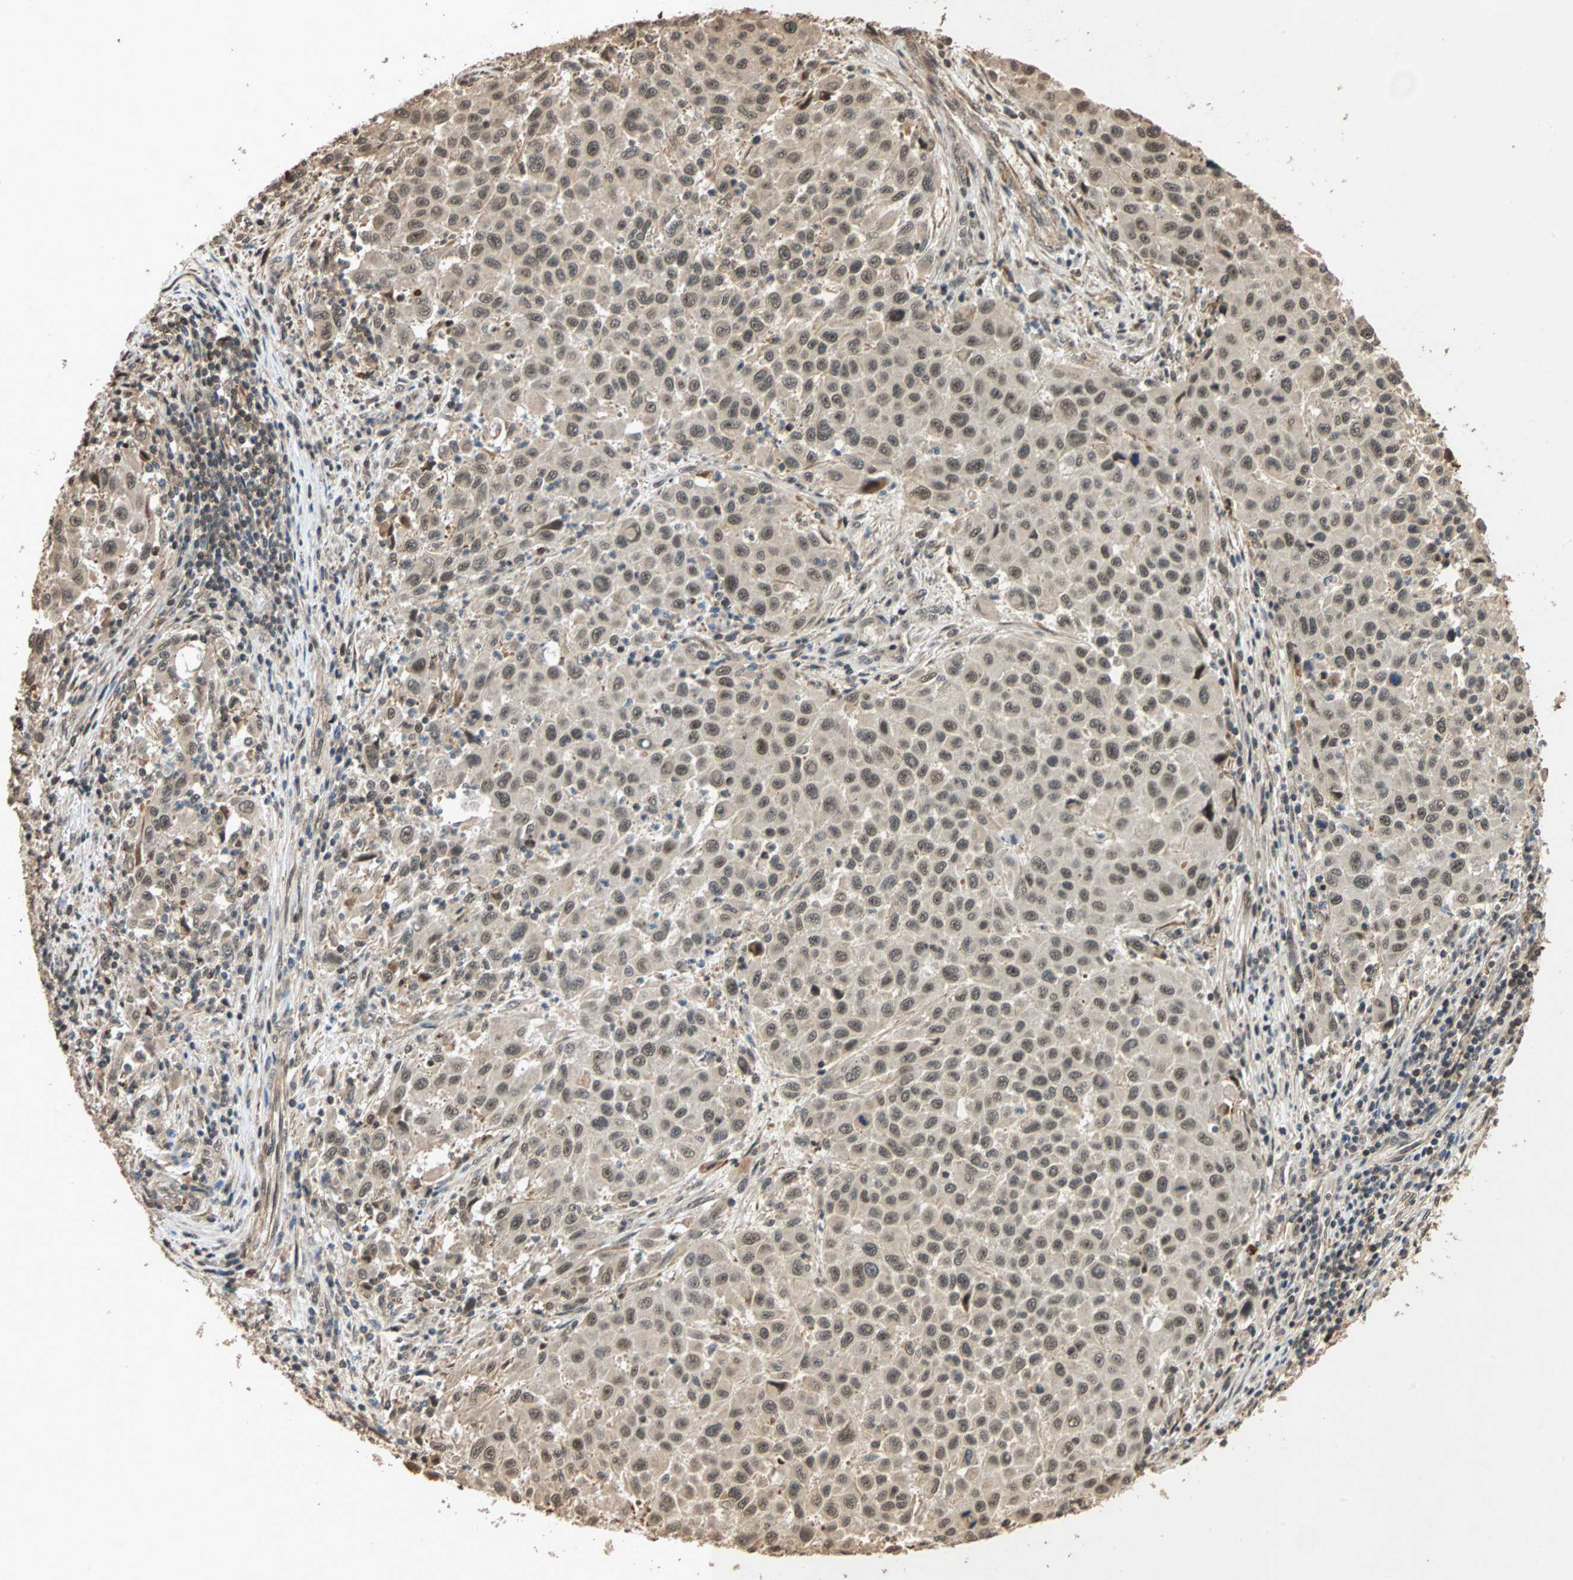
{"staining": {"intensity": "moderate", "quantity": ">75%", "location": "cytoplasmic/membranous,nuclear"}, "tissue": "melanoma", "cell_type": "Tumor cells", "image_type": "cancer", "snomed": [{"axis": "morphology", "description": "Malignant melanoma, Metastatic site"}, {"axis": "topography", "description": "Lymph node"}], "caption": "Immunohistochemistry (IHC) of malignant melanoma (metastatic site) displays medium levels of moderate cytoplasmic/membranous and nuclear staining in about >75% of tumor cells. (DAB (3,3'-diaminobenzidine) IHC, brown staining for protein, blue staining for nuclei).", "gene": "CDC5L", "patient": {"sex": "male", "age": 61}}